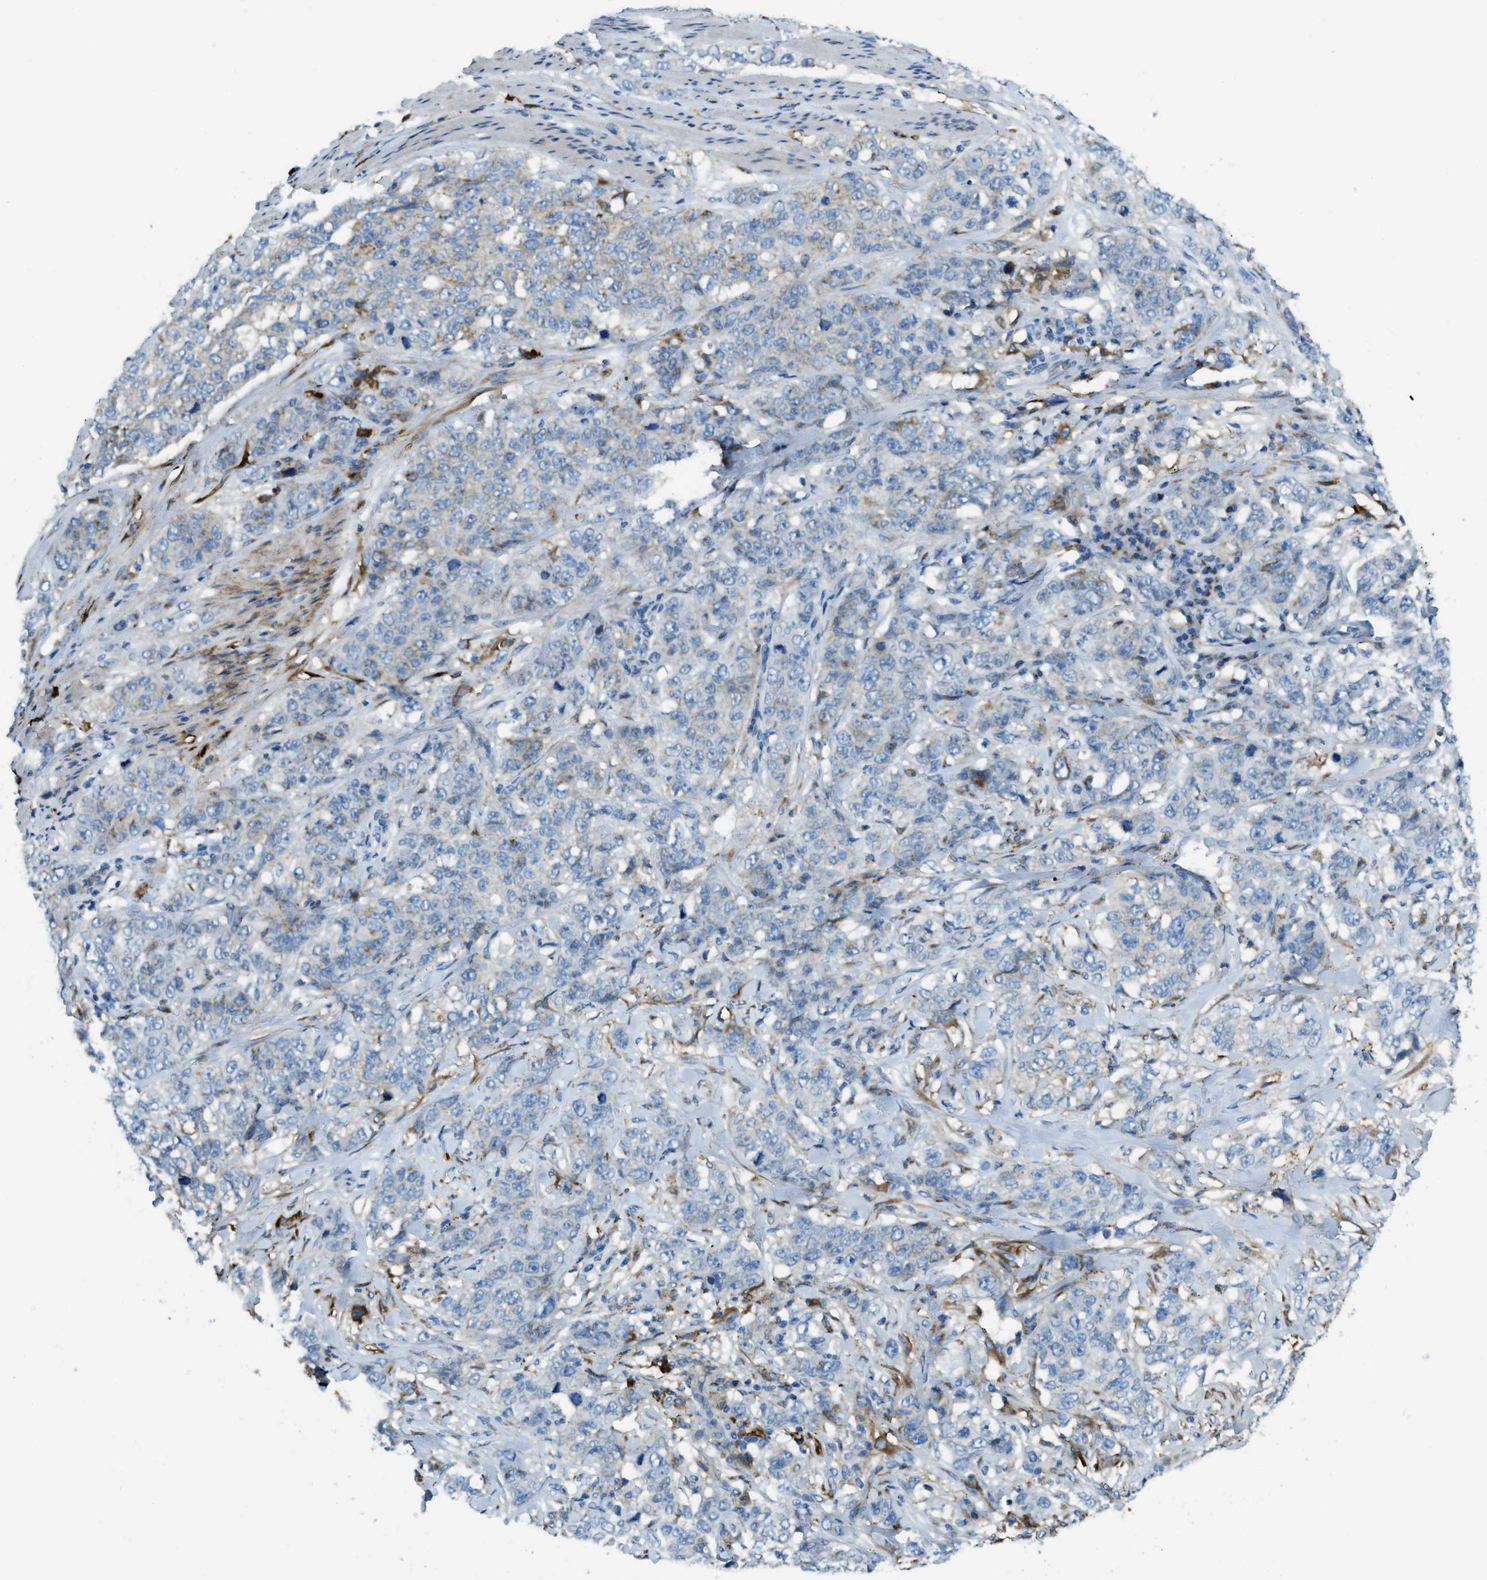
{"staining": {"intensity": "weak", "quantity": "<25%", "location": "cytoplasmic/membranous"}, "tissue": "stomach cancer", "cell_type": "Tumor cells", "image_type": "cancer", "snomed": [{"axis": "morphology", "description": "Adenocarcinoma, NOS"}, {"axis": "topography", "description": "Stomach"}], "caption": "Tumor cells show no significant protein staining in stomach cancer (adenocarcinoma).", "gene": "TRIM59", "patient": {"sex": "male", "age": 48}}